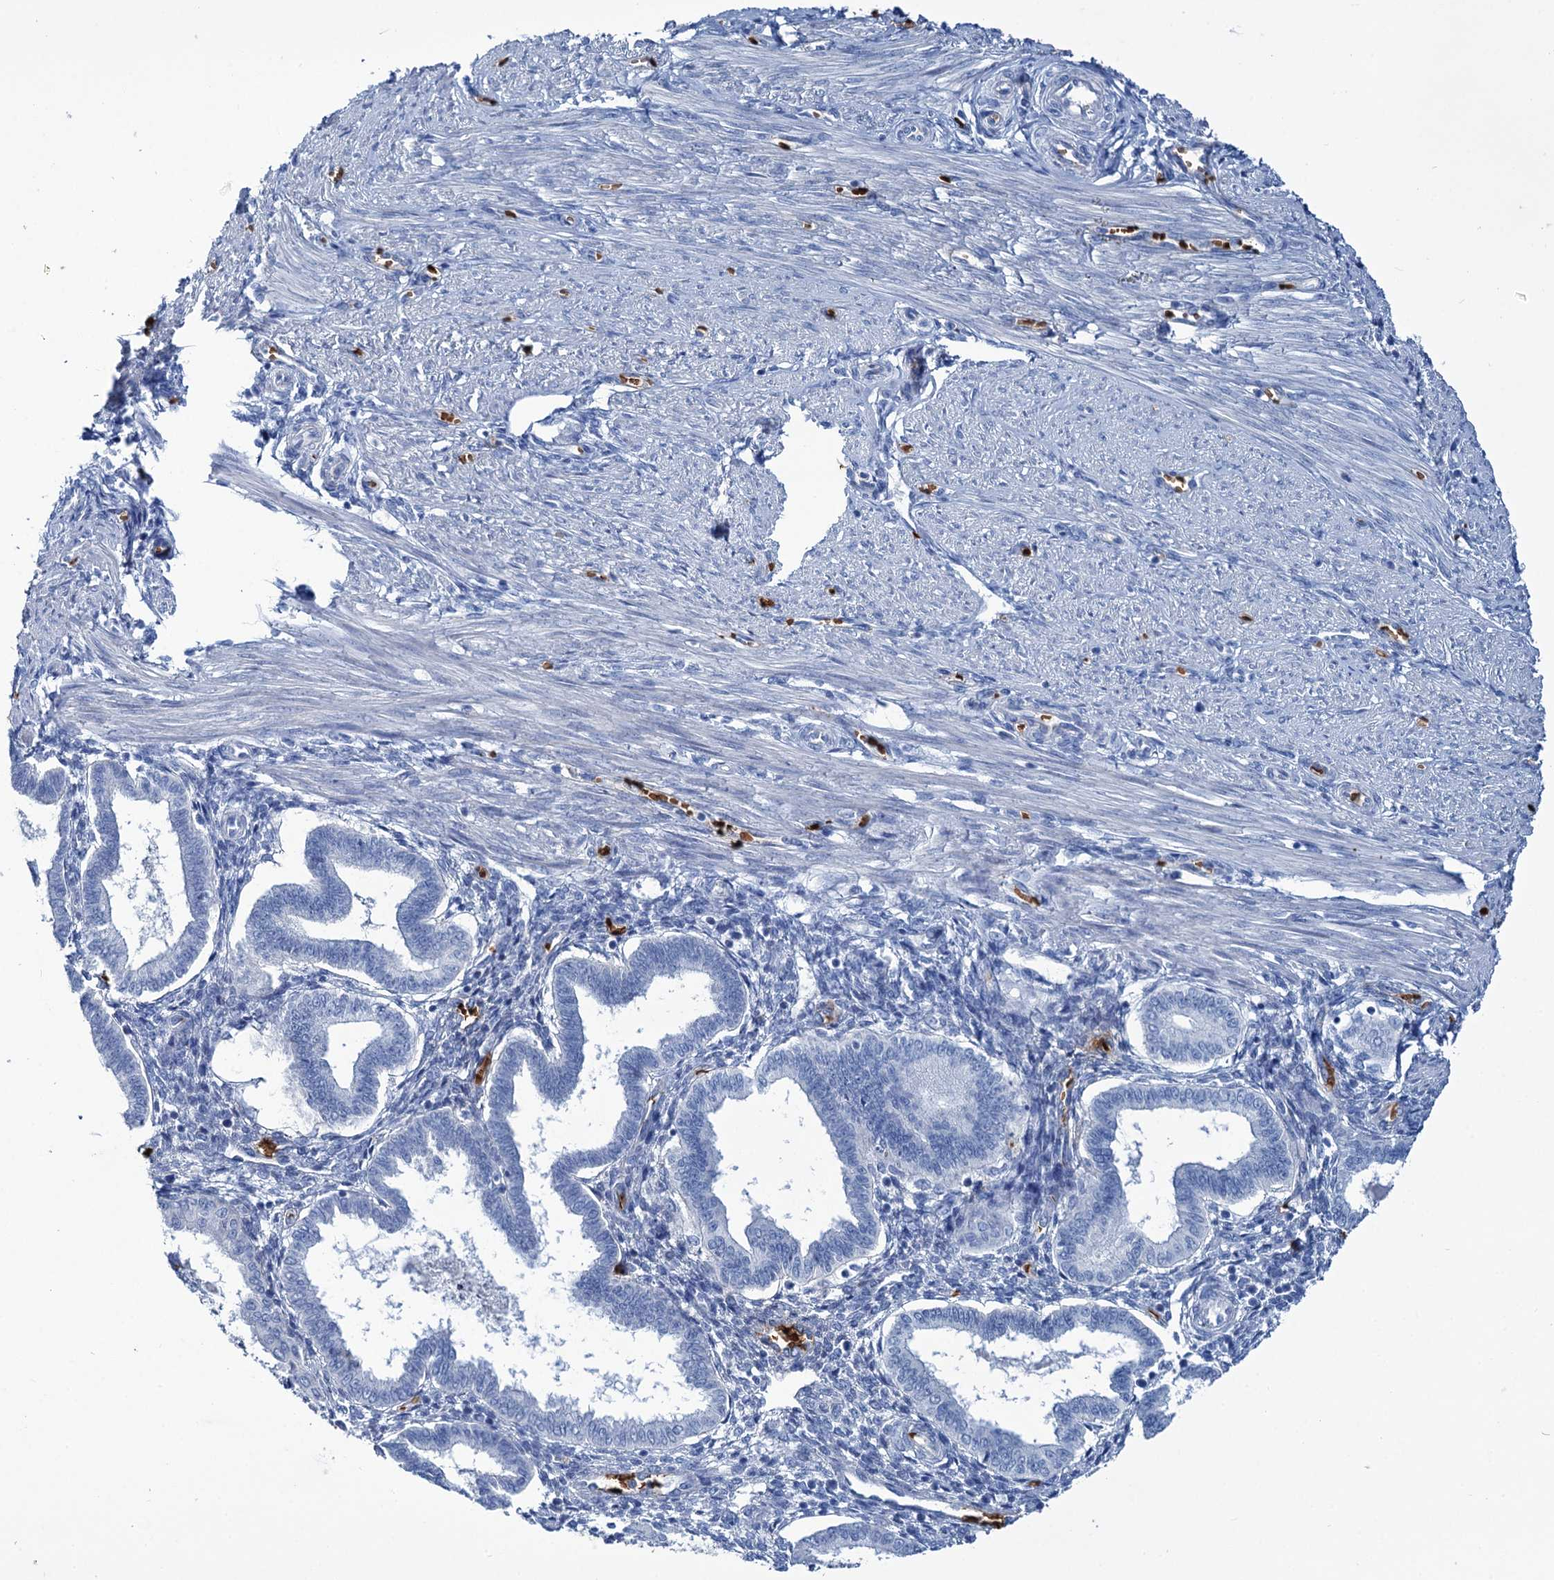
{"staining": {"intensity": "negative", "quantity": "none", "location": "none"}, "tissue": "endometrium", "cell_type": "Cells in endometrial stroma", "image_type": "normal", "snomed": [{"axis": "morphology", "description": "Normal tissue, NOS"}, {"axis": "topography", "description": "Endometrium"}], "caption": "Immunohistochemistry image of unremarkable endometrium stained for a protein (brown), which displays no positivity in cells in endometrial stroma.", "gene": "RPUSD3", "patient": {"sex": "female", "age": 25}}